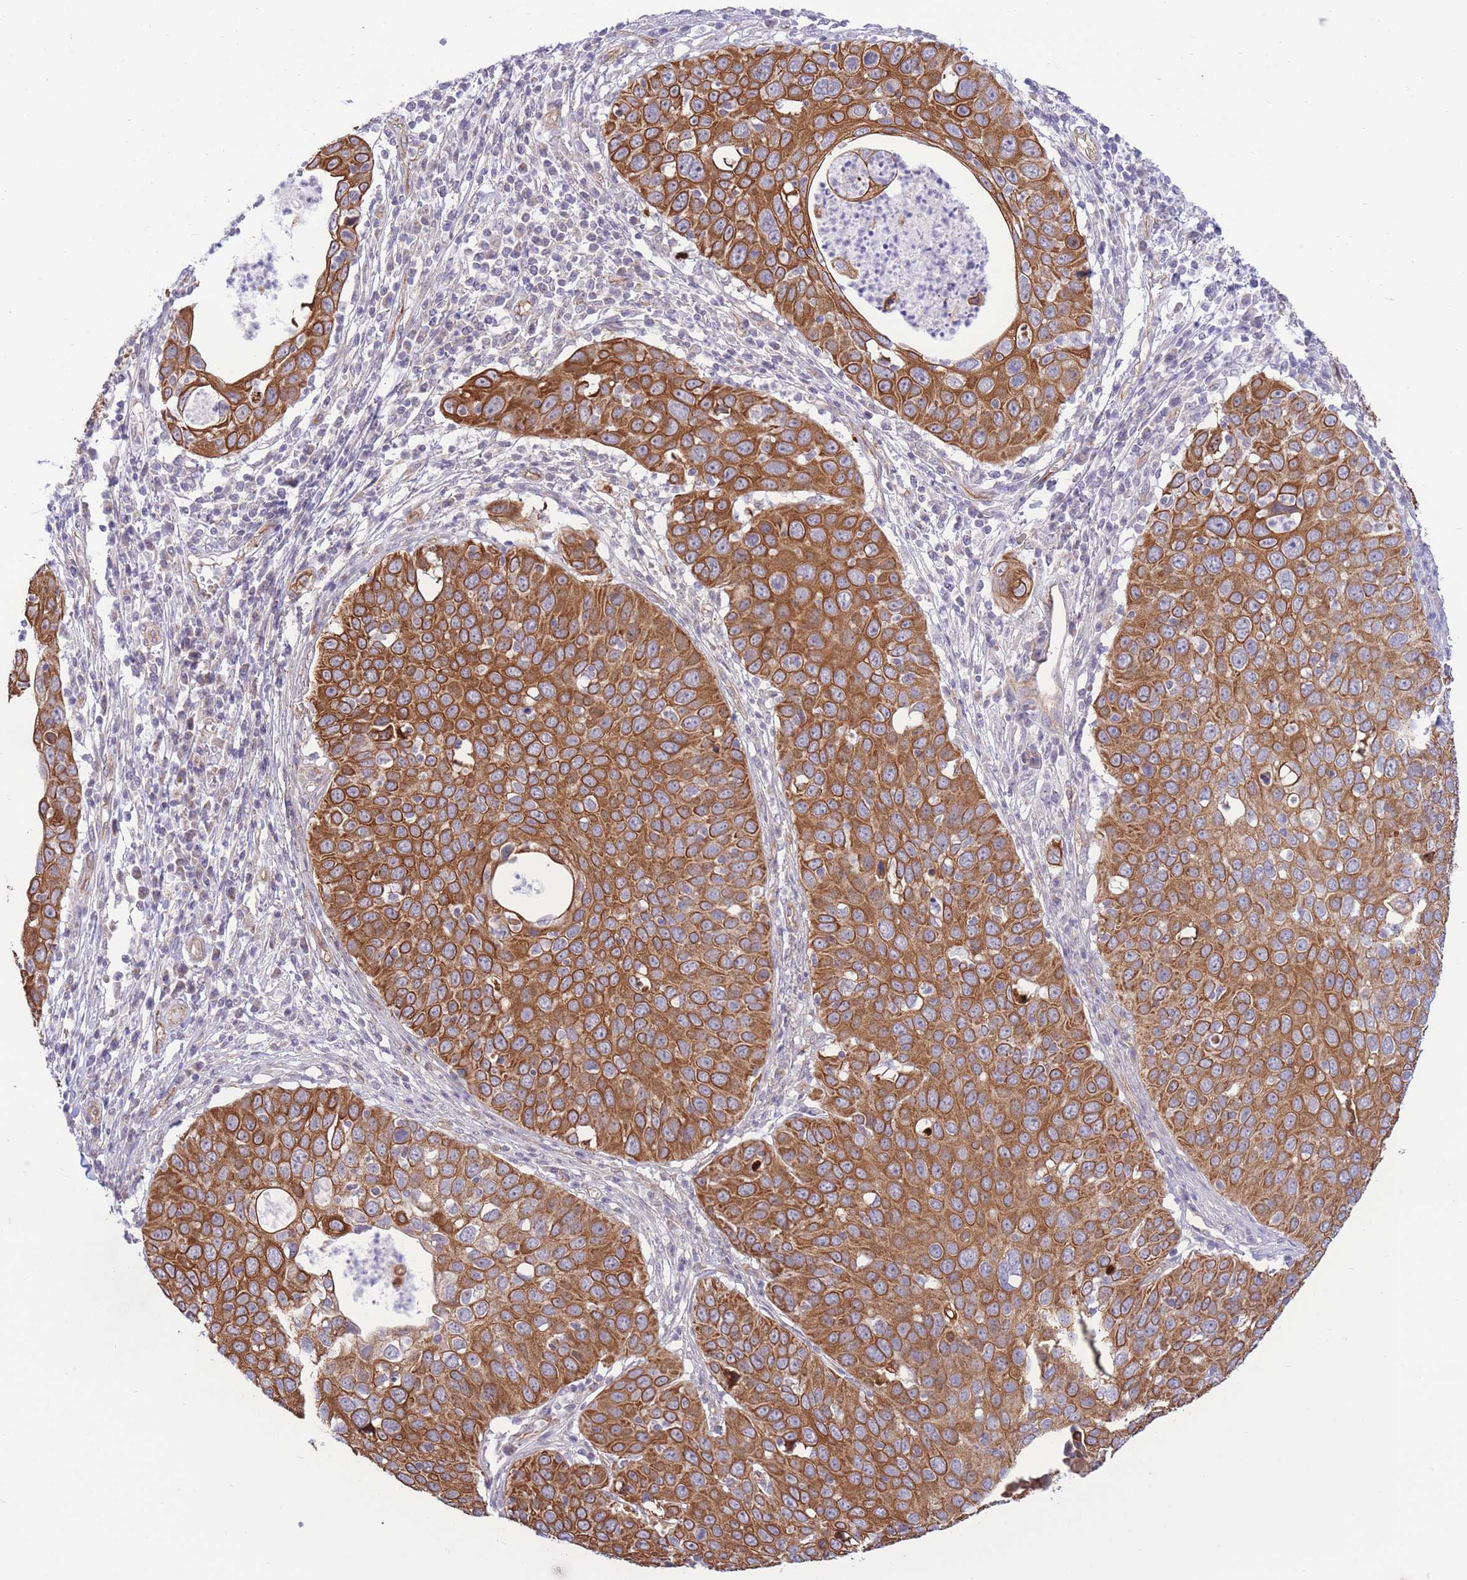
{"staining": {"intensity": "moderate", "quantity": ">75%", "location": "cytoplasmic/membranous"}, "tissue": "cervical cancer", "cell_type": "Tumor cells", "image_type": "cancer", "snomed": [{"axis": "morphology", "description": "Squamous cell carcinoma, NOS"}, {"axis": "topography", "description": "Cervix"}], "caption": "Cervical cancer (squamous cell carcinoma) stained for a protein exhibits moderate cytoplasmic/membranous positivity in tumor cells.", "gene": "MRPS31", "patient": {"sex": "female", "age": 36}}